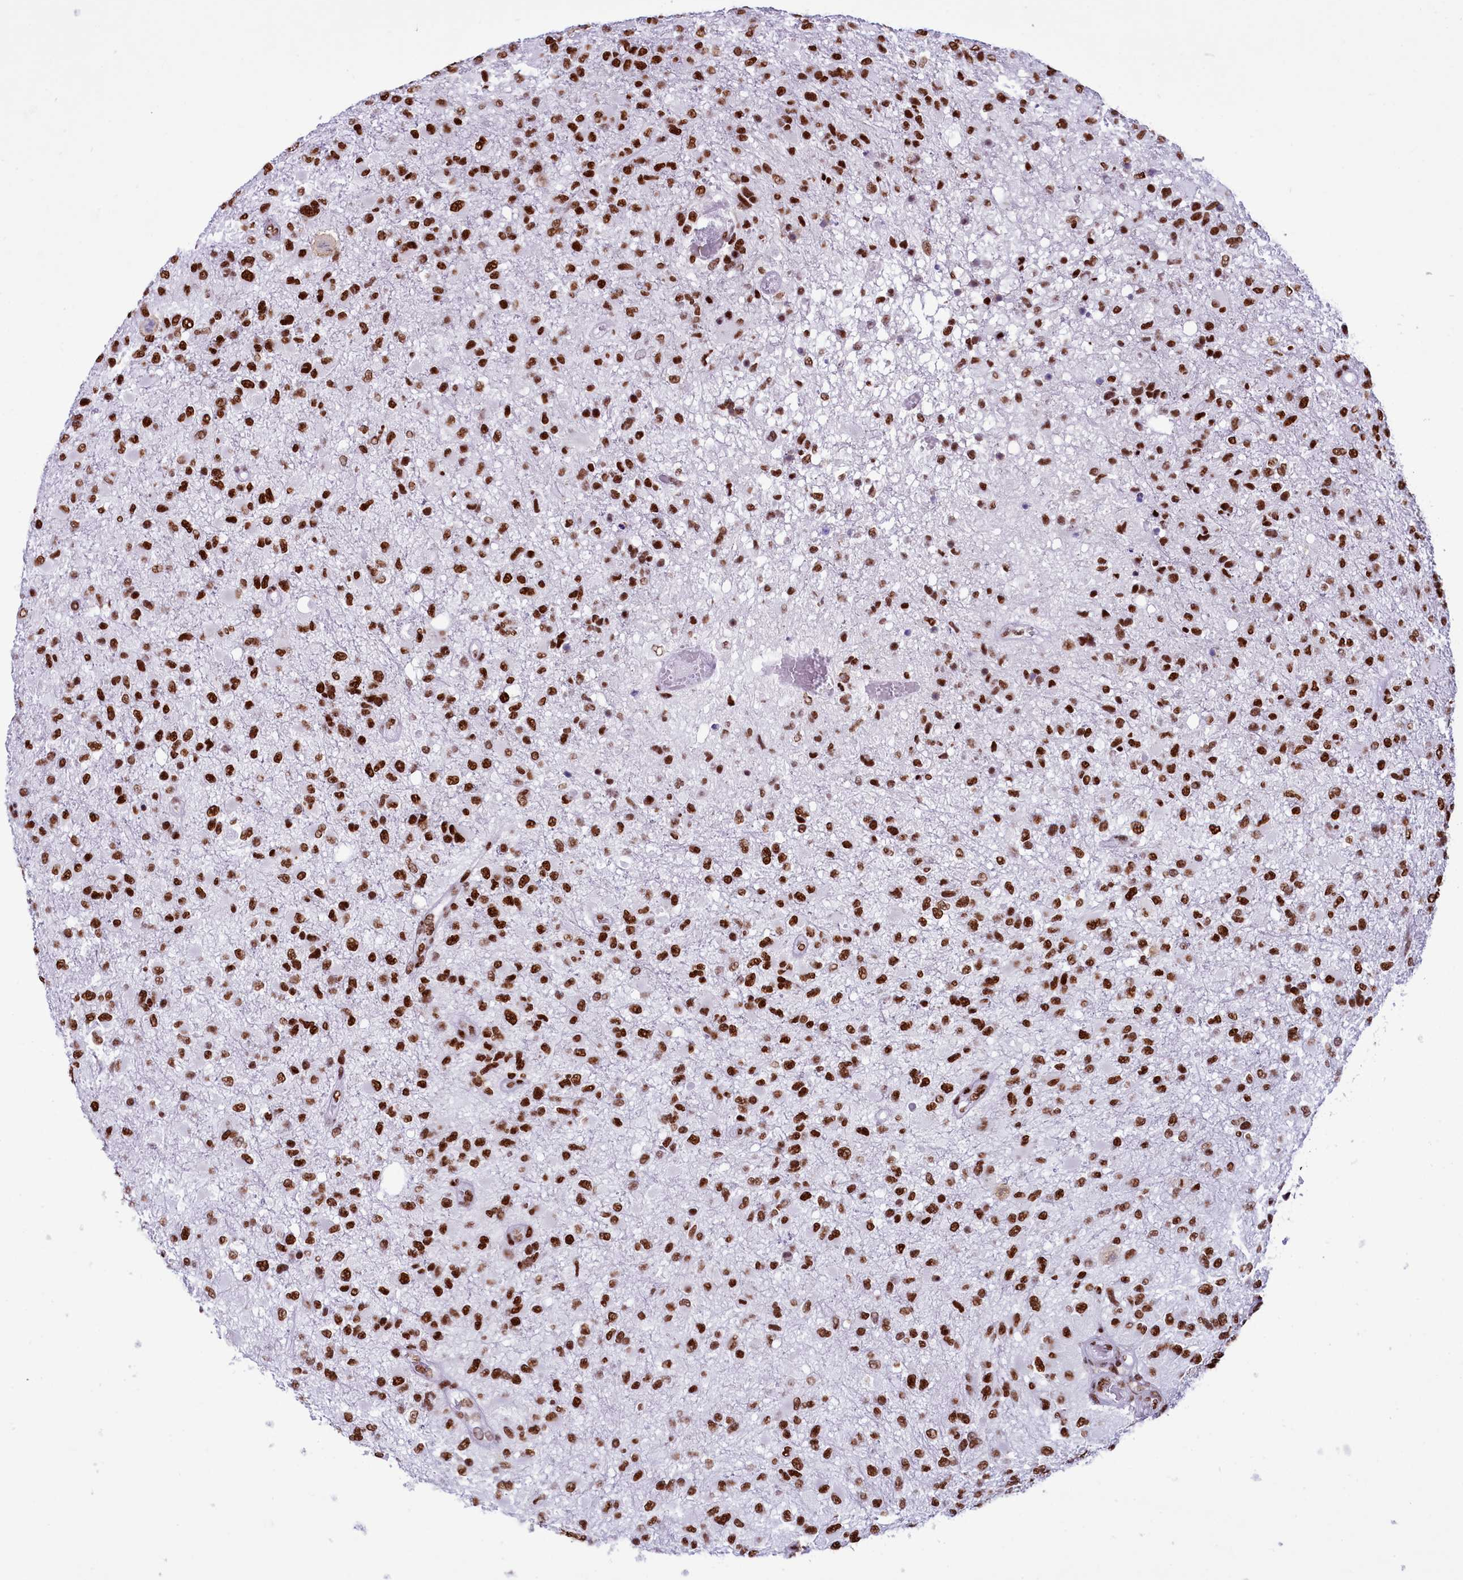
{"staining": {"intensity": "moderate", "quantity": ">75%", "location": "nuclear"}, "tissue": "glioma", "cell_type": "Tumor cells", "image_type": "cancer", "snomed": [{"axis": "morphology", "description": "Glioma, malignant, High grade"}, {"axis": "topography", "description": "Brain"}], "caption": "About >75% of tumor cells in human glioma reveal moderate nuclear protein positivity as visualized by brown immunohistochemical staining.", "gene": "RALY", "patient": {"sex": "female", "age": 74}}